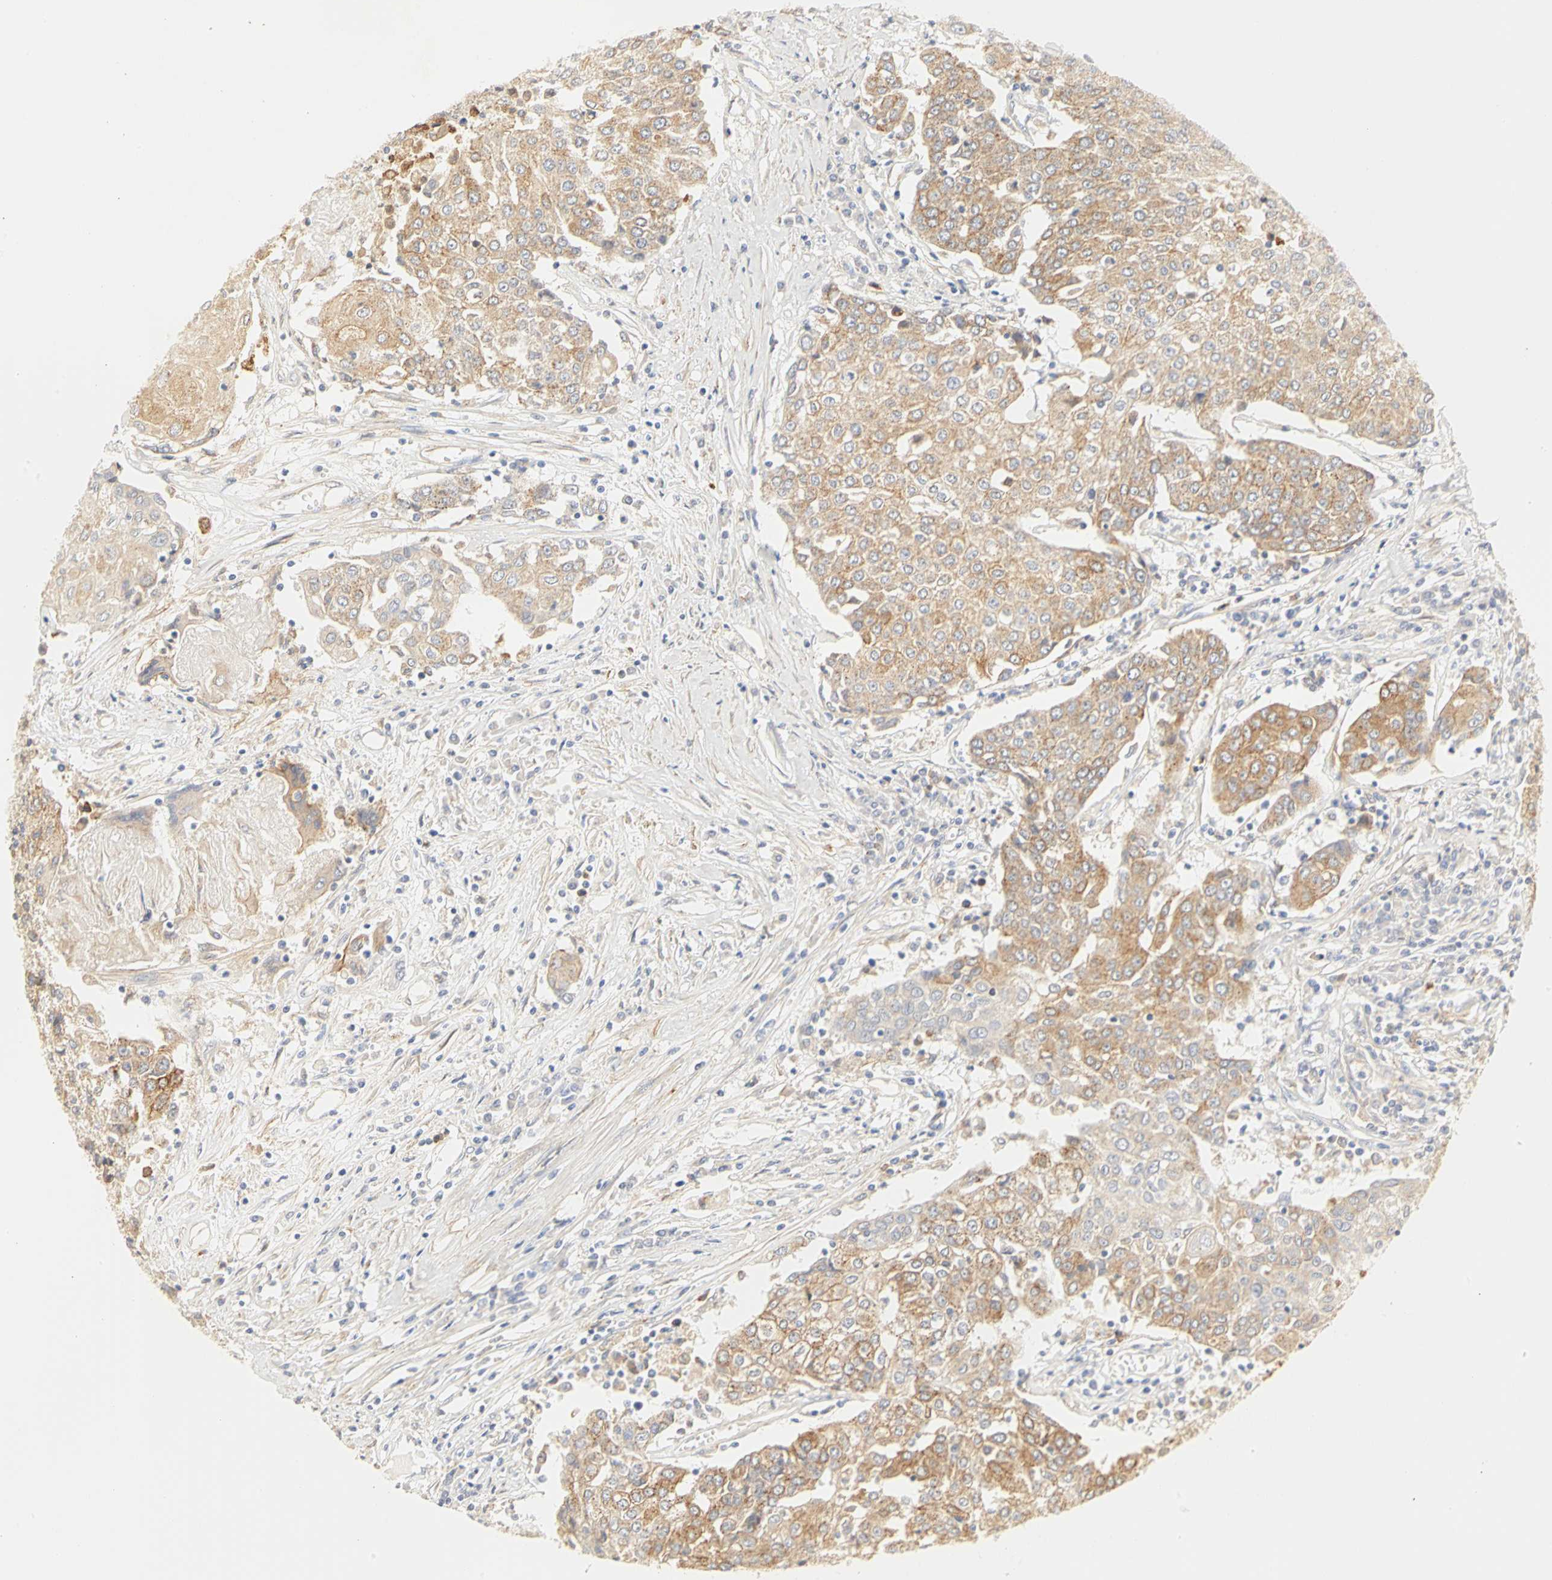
{"staining": {"intensity": "moderate", "quantity": ">75%", "location": "cytoplasmic/membranous"}, "tissue": "urothelial cancer", "cell_type": "Tumor cells", "image_type": "cancer", "snomed": [{"axis": "morphology", "description": "Urothelial carcinoma, High grade"}, {"axis": "topography", "description": "Urinary bladder"}], "caption": "Human urothelial carcinoma (high-grade) stained with a brown dye displays moderate cytoplasmic/membranous positive expression in approximately >75% of tumor cells.", "gene": "GNRH2", "patient": {"sex": "female", "age": 85}}